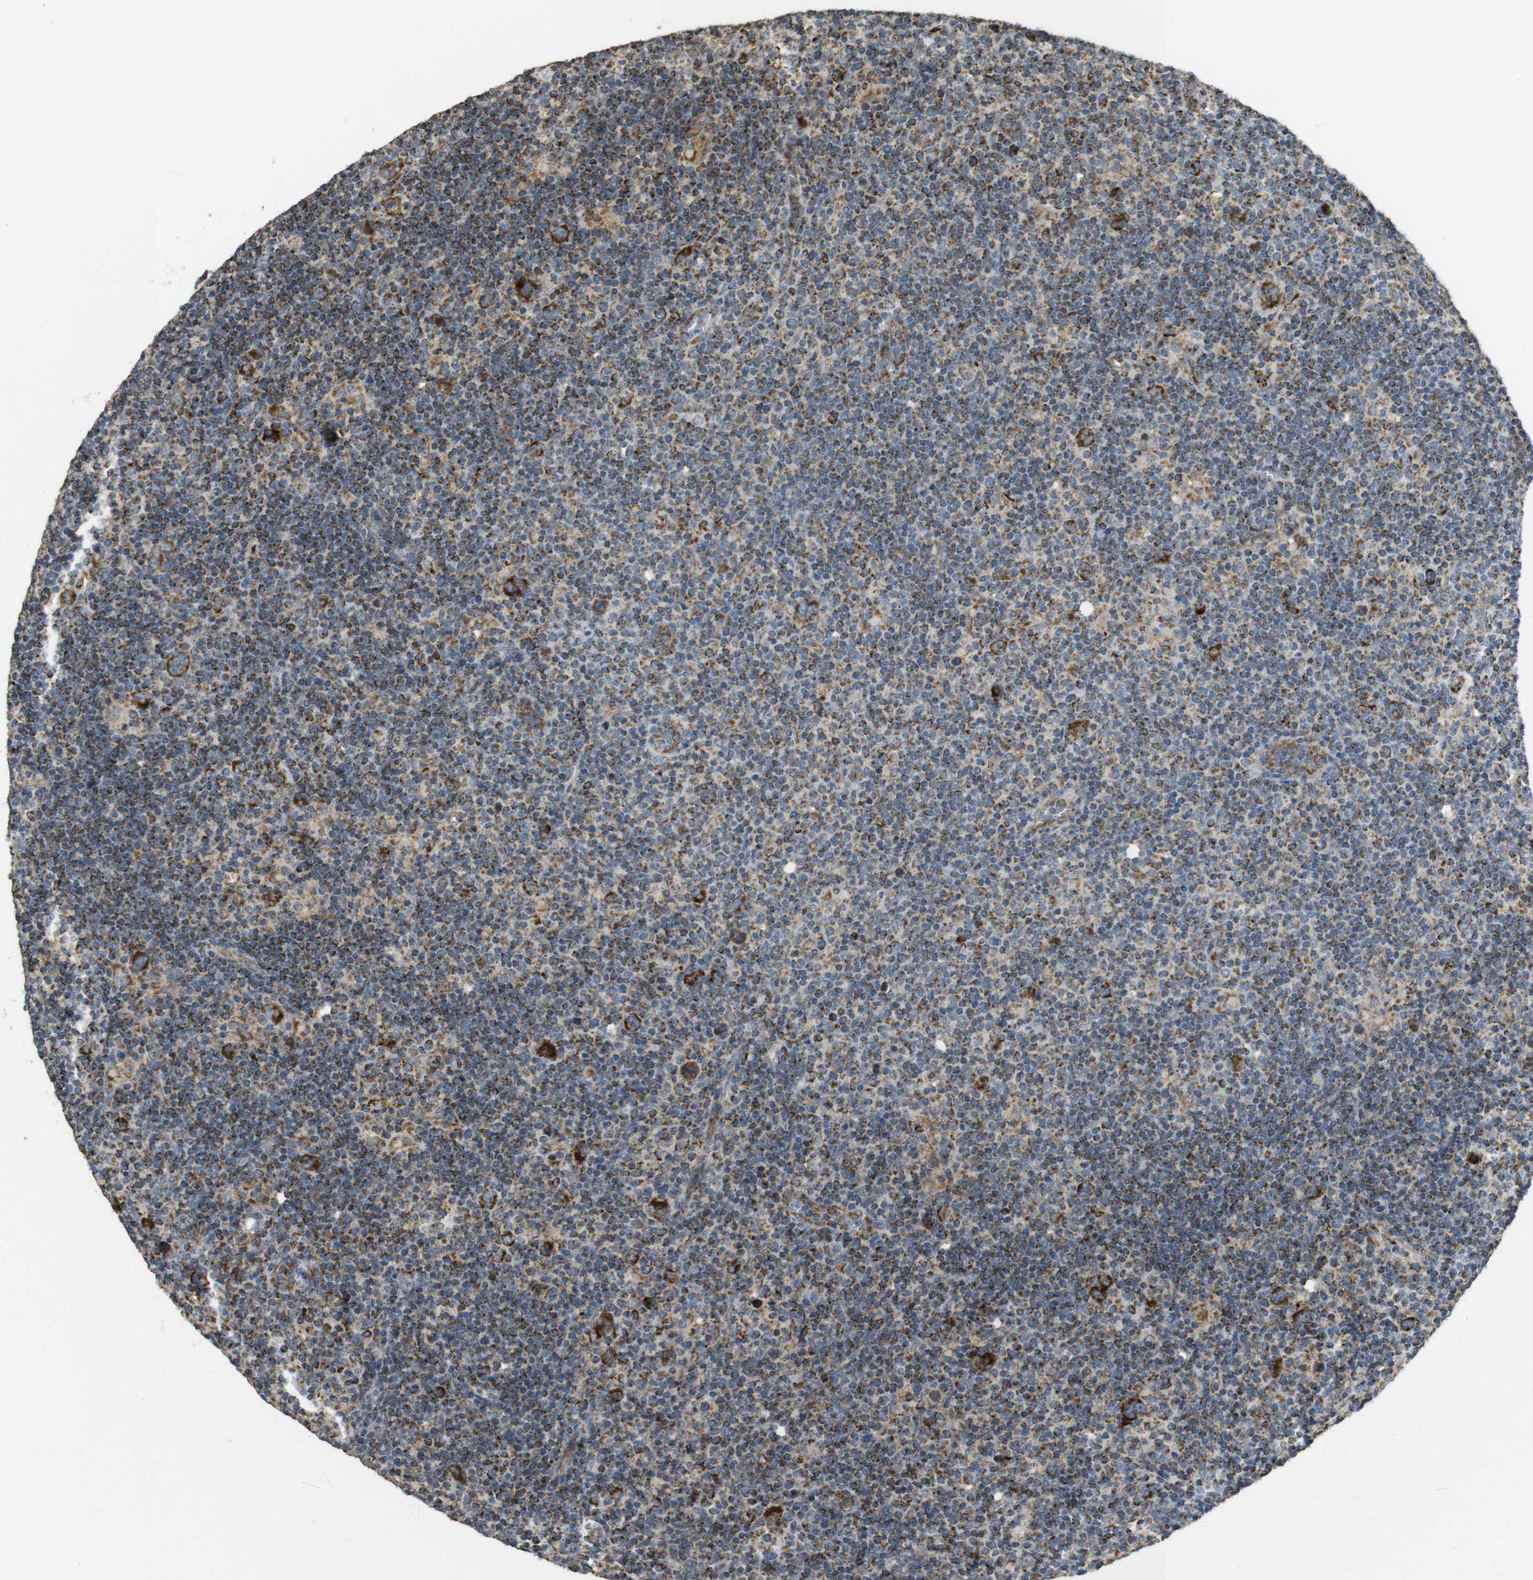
{"staining": {"intensity": "moderate", "quantity": "25%-75%", "location": "cytoplasmic/membranous"}, "tissue": "lymphoma", "cell_type": "Tumor cells", "image_type": "cancer", "snomed": [{"axis": "morphology", "description": "Hodgkin's disease, NOS"}, {"axis": "topography", "description": "Lymph node"}], "caption": "Tumor cells exhibit medium levels of moderate cytoplasmic/membranous expression in about 25%-75% of cells in human lymphoma.", "gene": "CALHM2", "patient": {"sex": "female", "age": 57}}